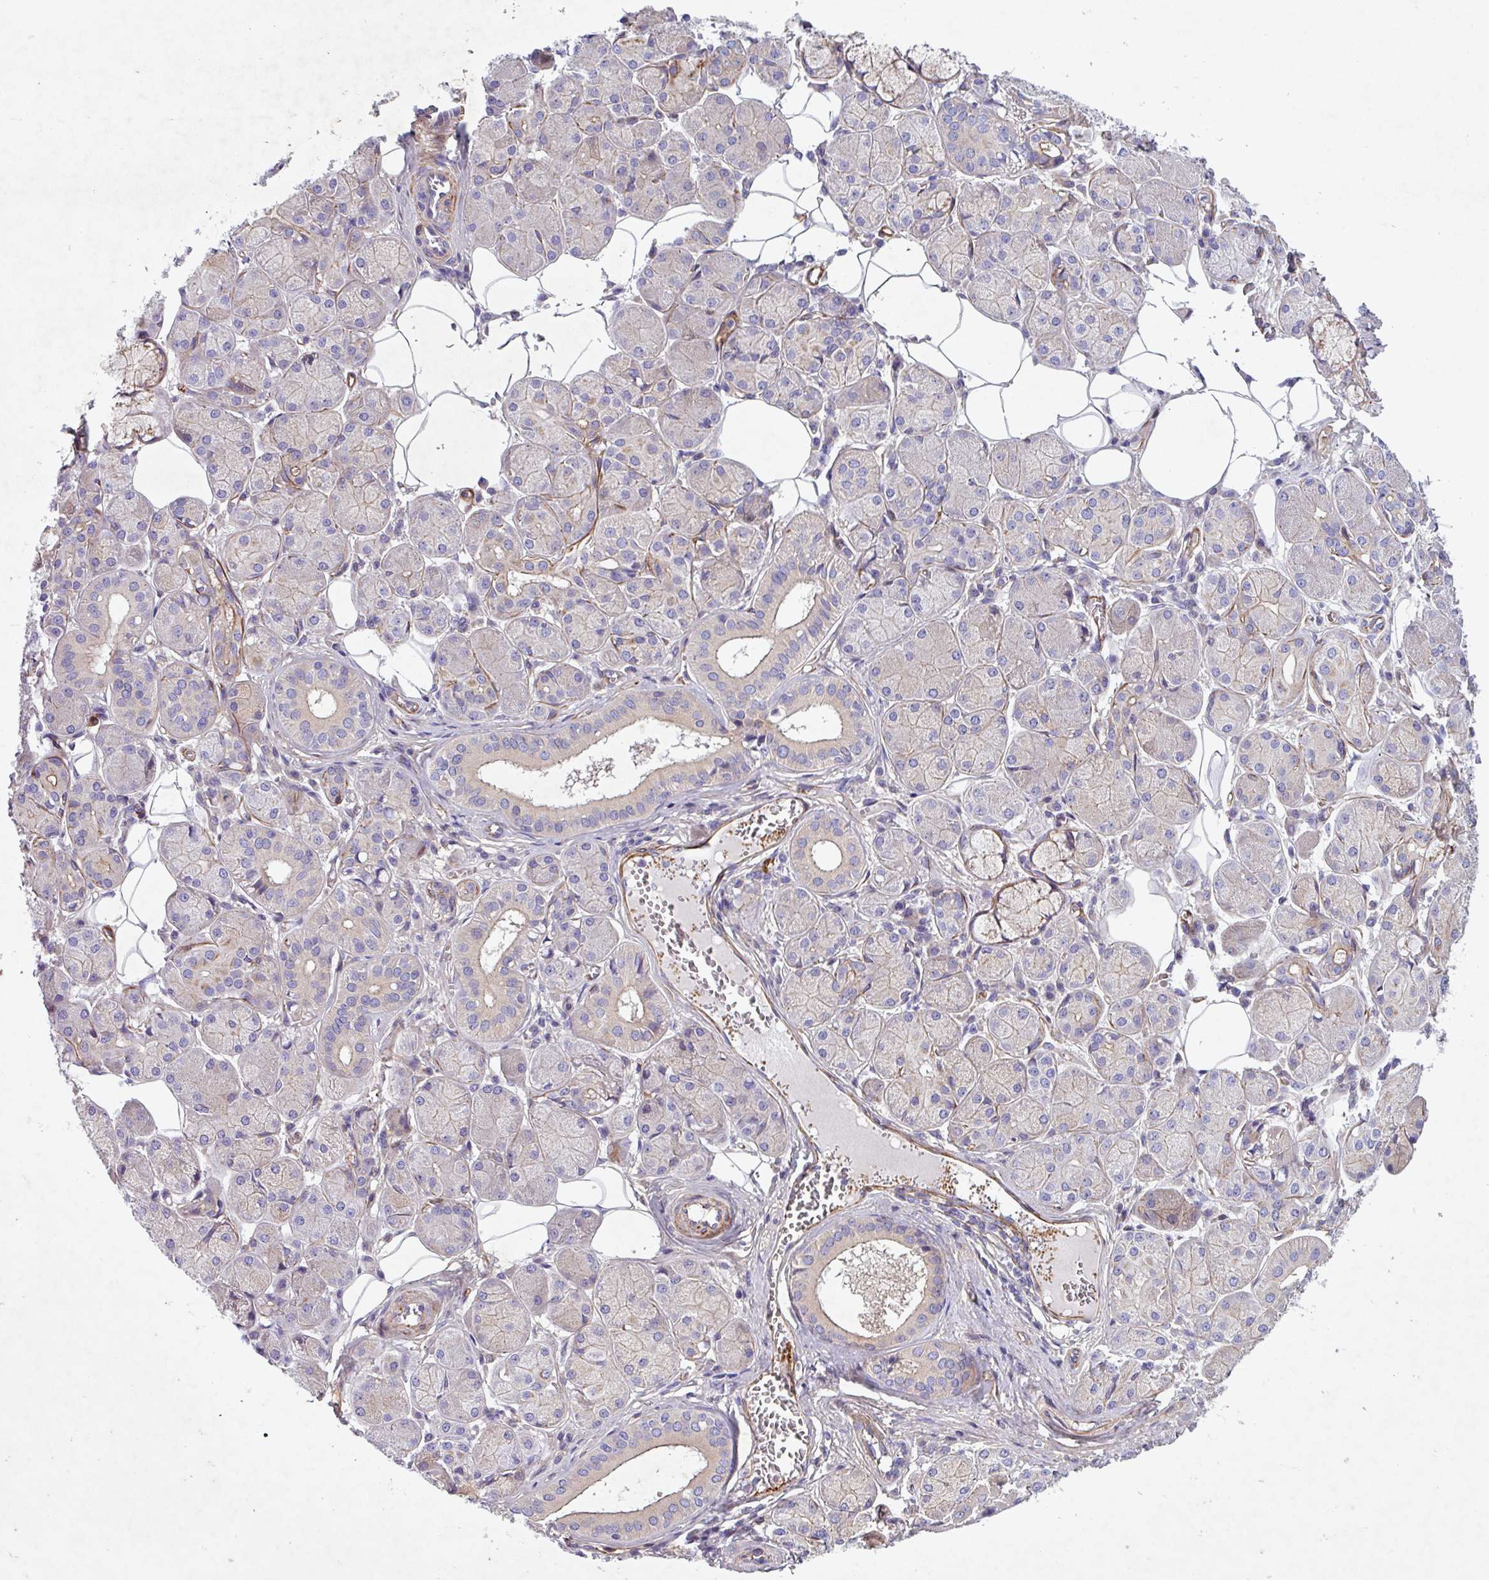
{"staining": {"intensity": "weak", "quantity": "<25%", "location": "cytoplasmic/membranous"}, "tissue": "salivary gland", "cell_type": "Glandular cells", "image_type": "normal", "snomed": [{"axis": "morphology", "description": "Squamous cell carcinoma, NOS"}, {"axis": "topography", "description": "Skin"}, {"axis": "topography", "description": "Head-Neck"}], "caption": "IHC of normal human salivary gland exhibits no positivity in glandular cells.", "gene": "ATP2C2", "patient": {"sex": "male", "age": 80}}